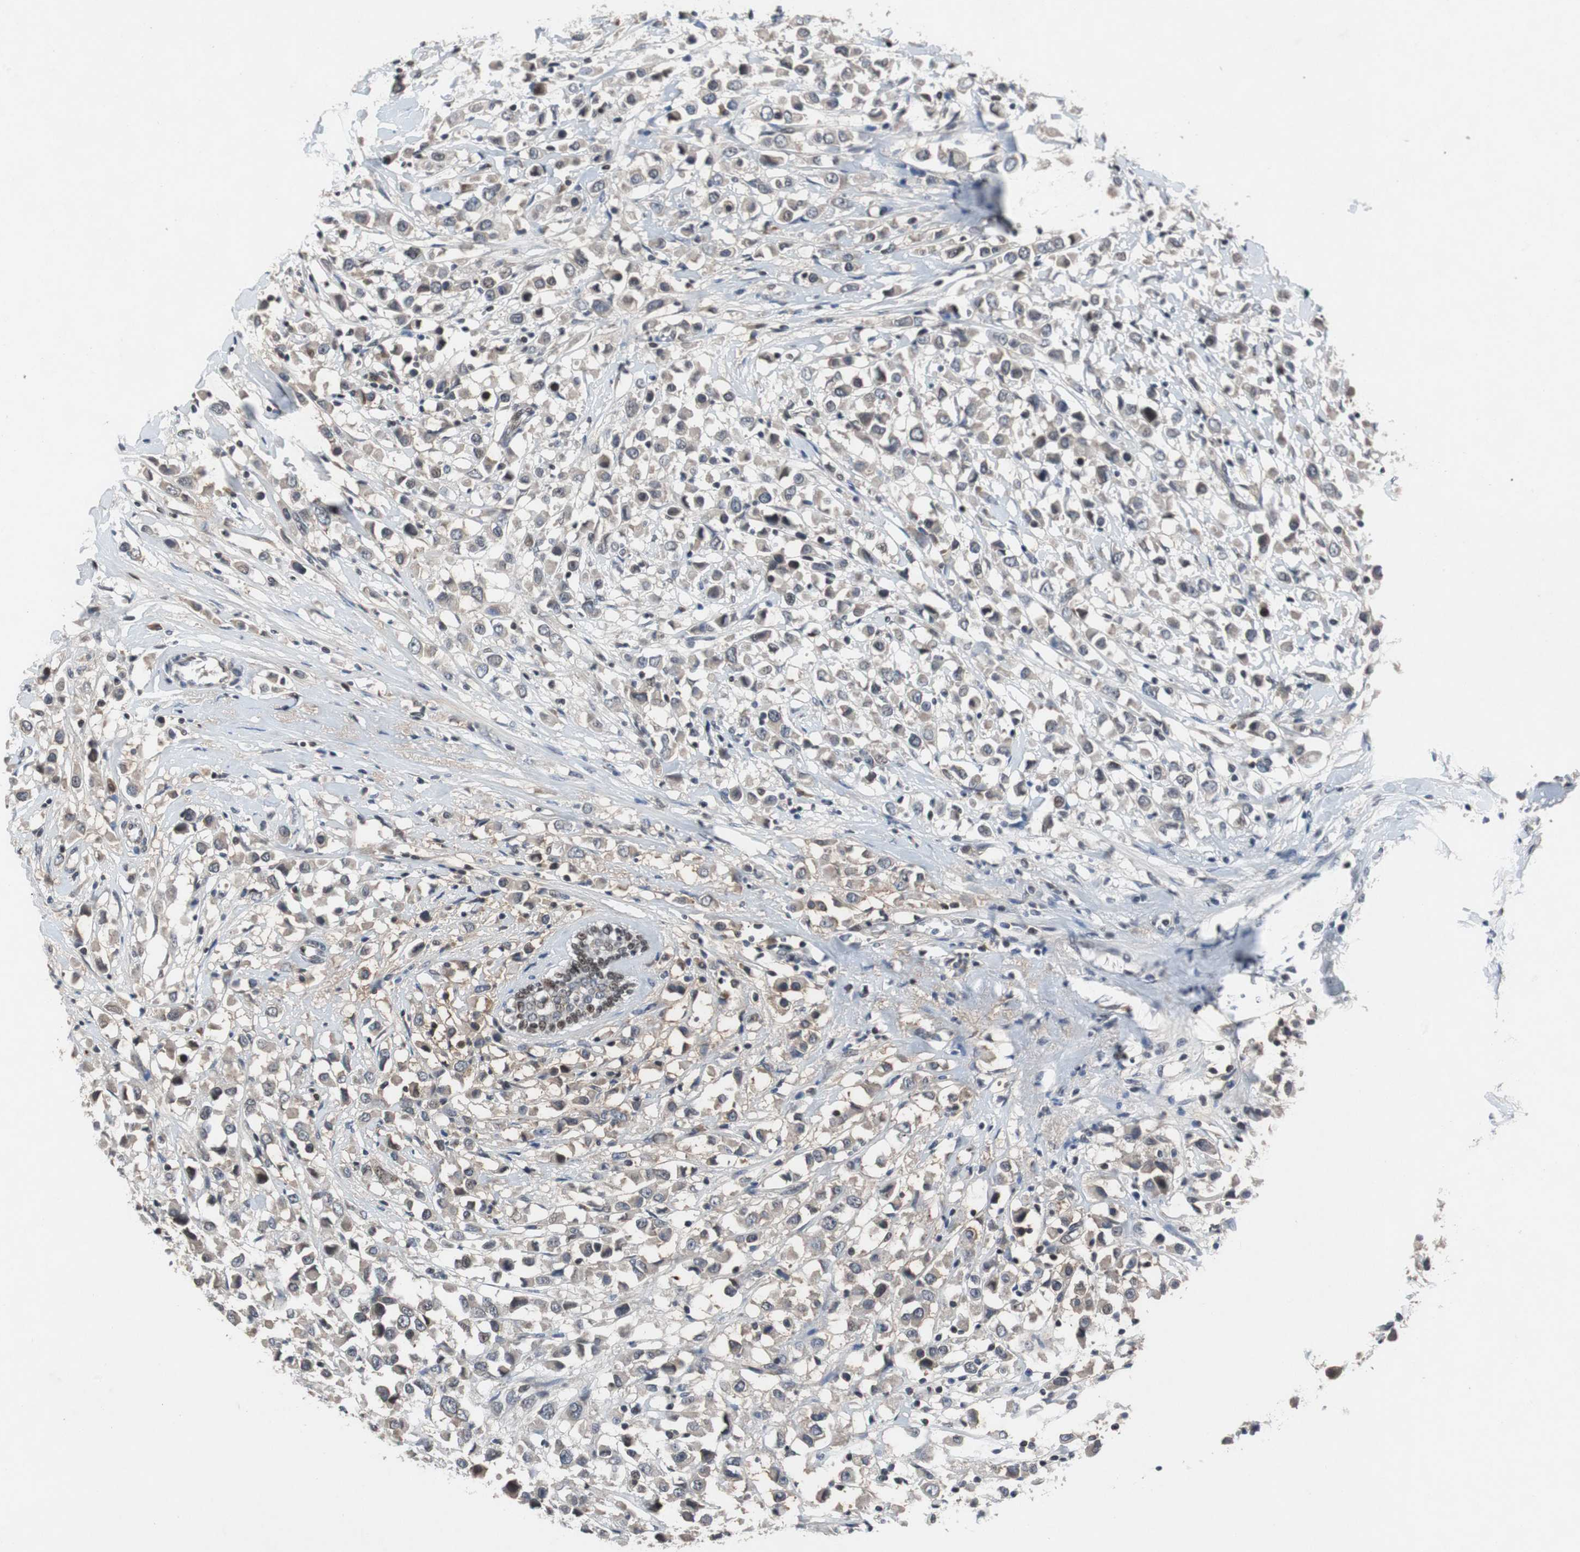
{"staining": {"intensity": "negative", "quantity": "none", "location": "none"}, "tissue": "breast cancer", "cell_type": "Tumor cells", "image_type": "cancer", "snomed": [{"axis": "morphology", "description": "Duct carcinoma"}, {"axis": "topography", "description": "Breast"}], "caption": "High power microscopy image of an IHC micrograph of breast intraductal carcinoma, revealing no significant expression in tumor cells.", "gene": "TP63", "patient": {"sex": "female", "age": 61}}